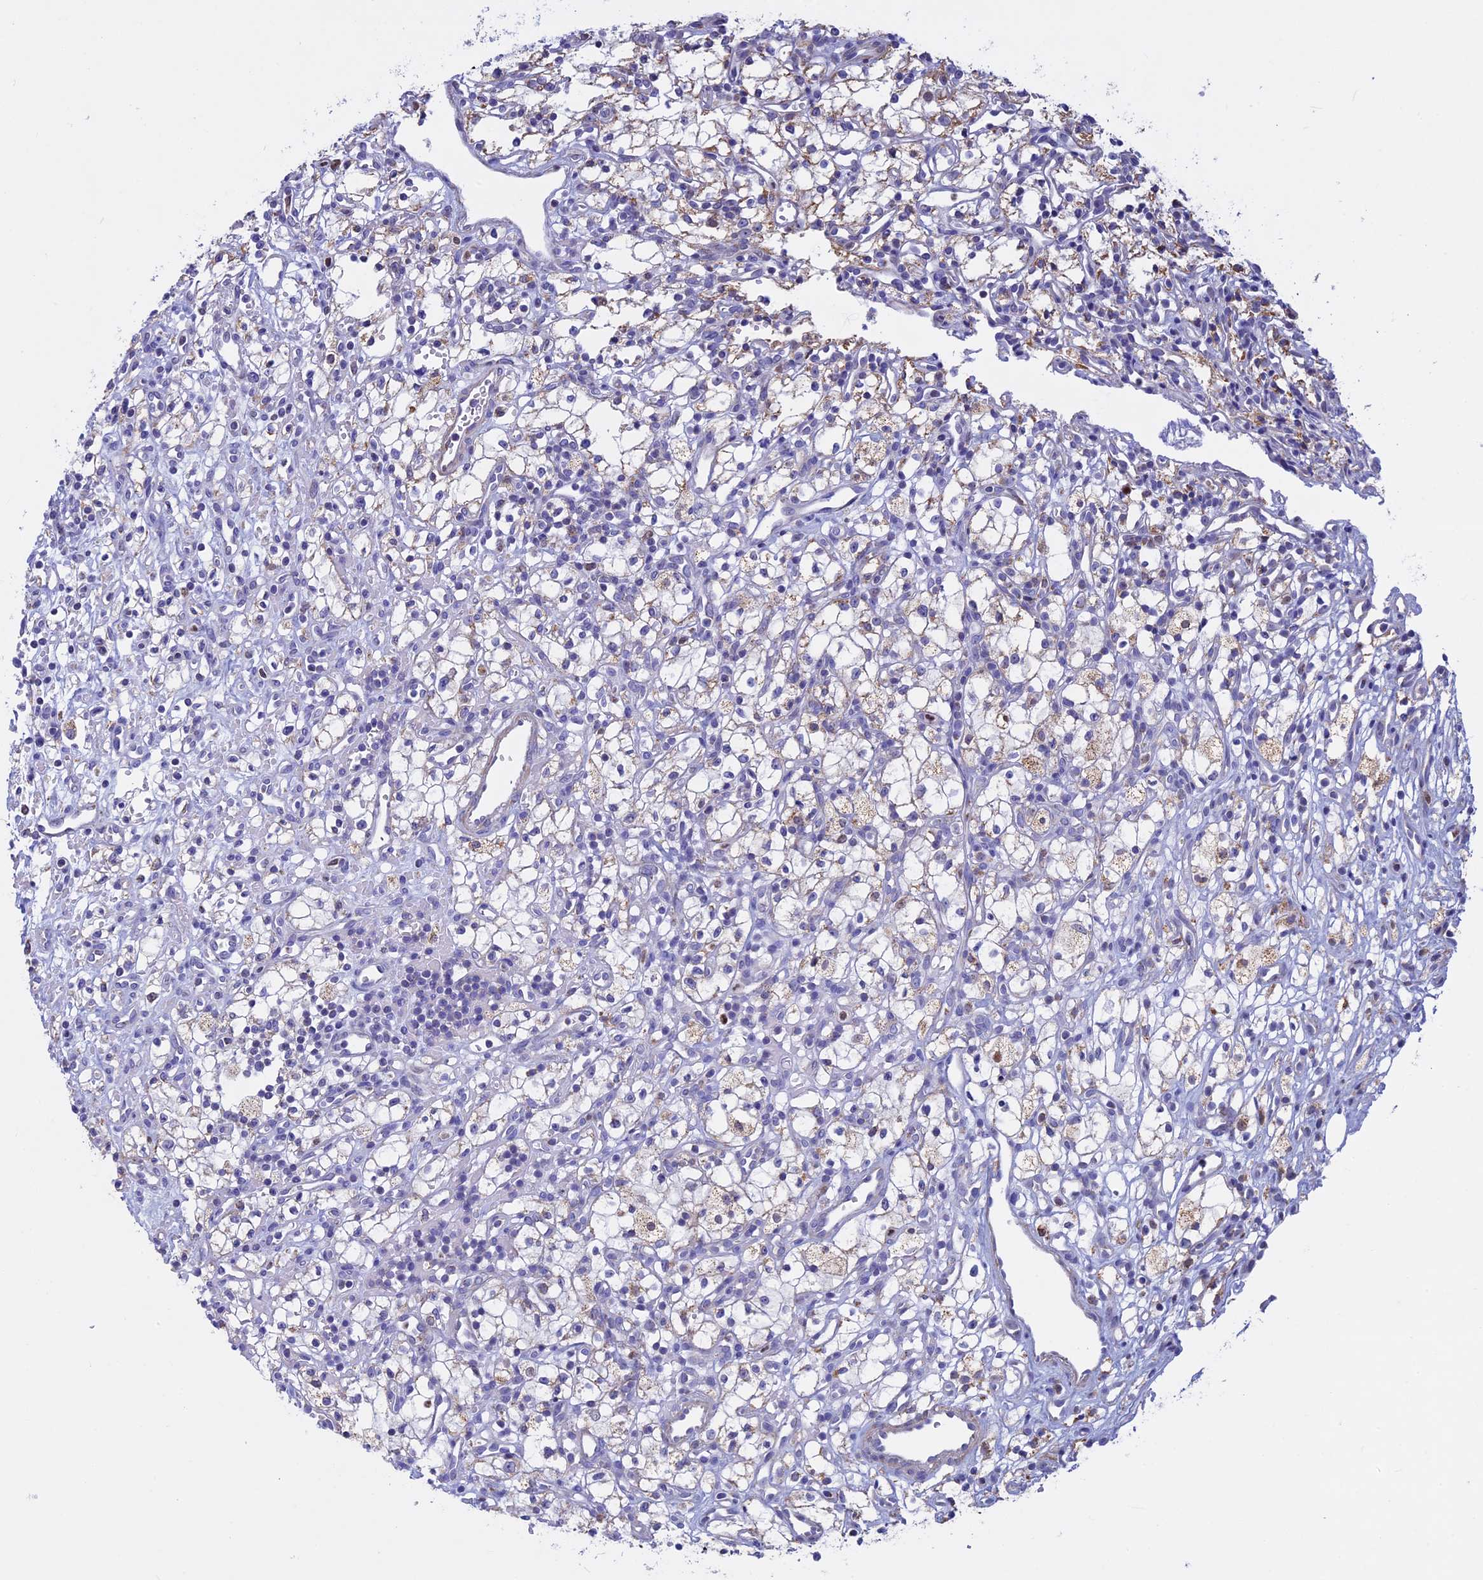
{"staining": {"intensity": "negative", "quantity": "none", "location": "none"}, "tissue": "renal cancer", "cell_type": "Tumor cells", "image_type": "cancer", "snomed": [{"axis": "morphology", "description": "Adenocarcinoma, NOS"}, {"axis": "topography", "description": "Kidney"}], "caption": "Renal cancer (adenocarcinoma) was stained to show a protein in brown. There is no significant positivity in tumor cells.", "gene": "ACSS1", "patient": {"sex": "male", "age": 59}}